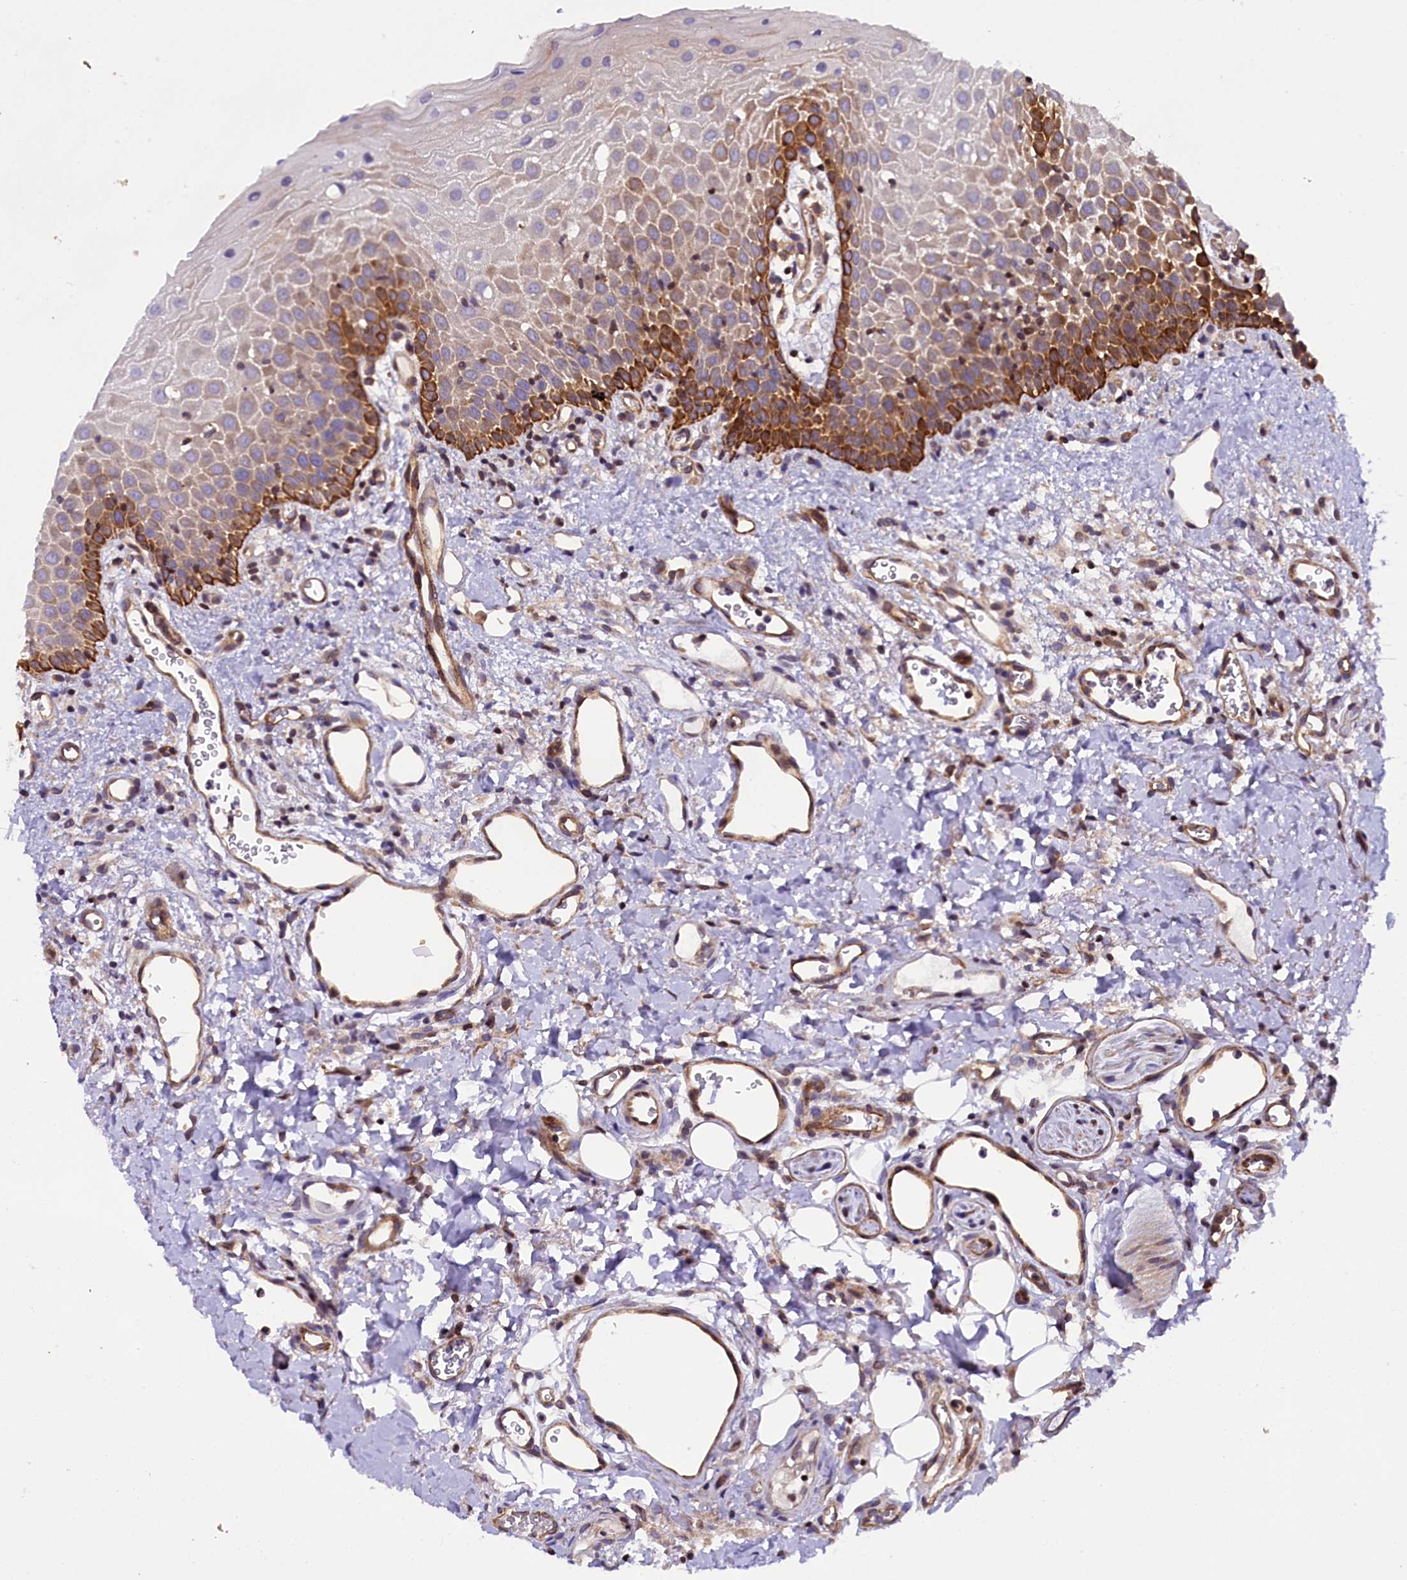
{"staining": {"intensity": "strong", "quantity": "<25%", "location": "cytoplasmic/membranous"}, "tissue": "oral mucosa", "cell_type": "Squamous epithelial cells", "image_type": "normal", "snomed": [{"axis": "morphology", "description": "Normal tissue, NOS"}, {"axis": "topography", "description": "Oral tissue"}], "caption": "Protein staining of unremarkable oral mucosa displays strong cytoplasmic/membranous positivity in approximately <25% of squamous epithelial cells. (DAB (3,3'-diaminobenzidine) IHC, brown staining for protein, blue staining for nuclei).", "gene": "SP4", "patient": {"sex": "female", "age": 70}}